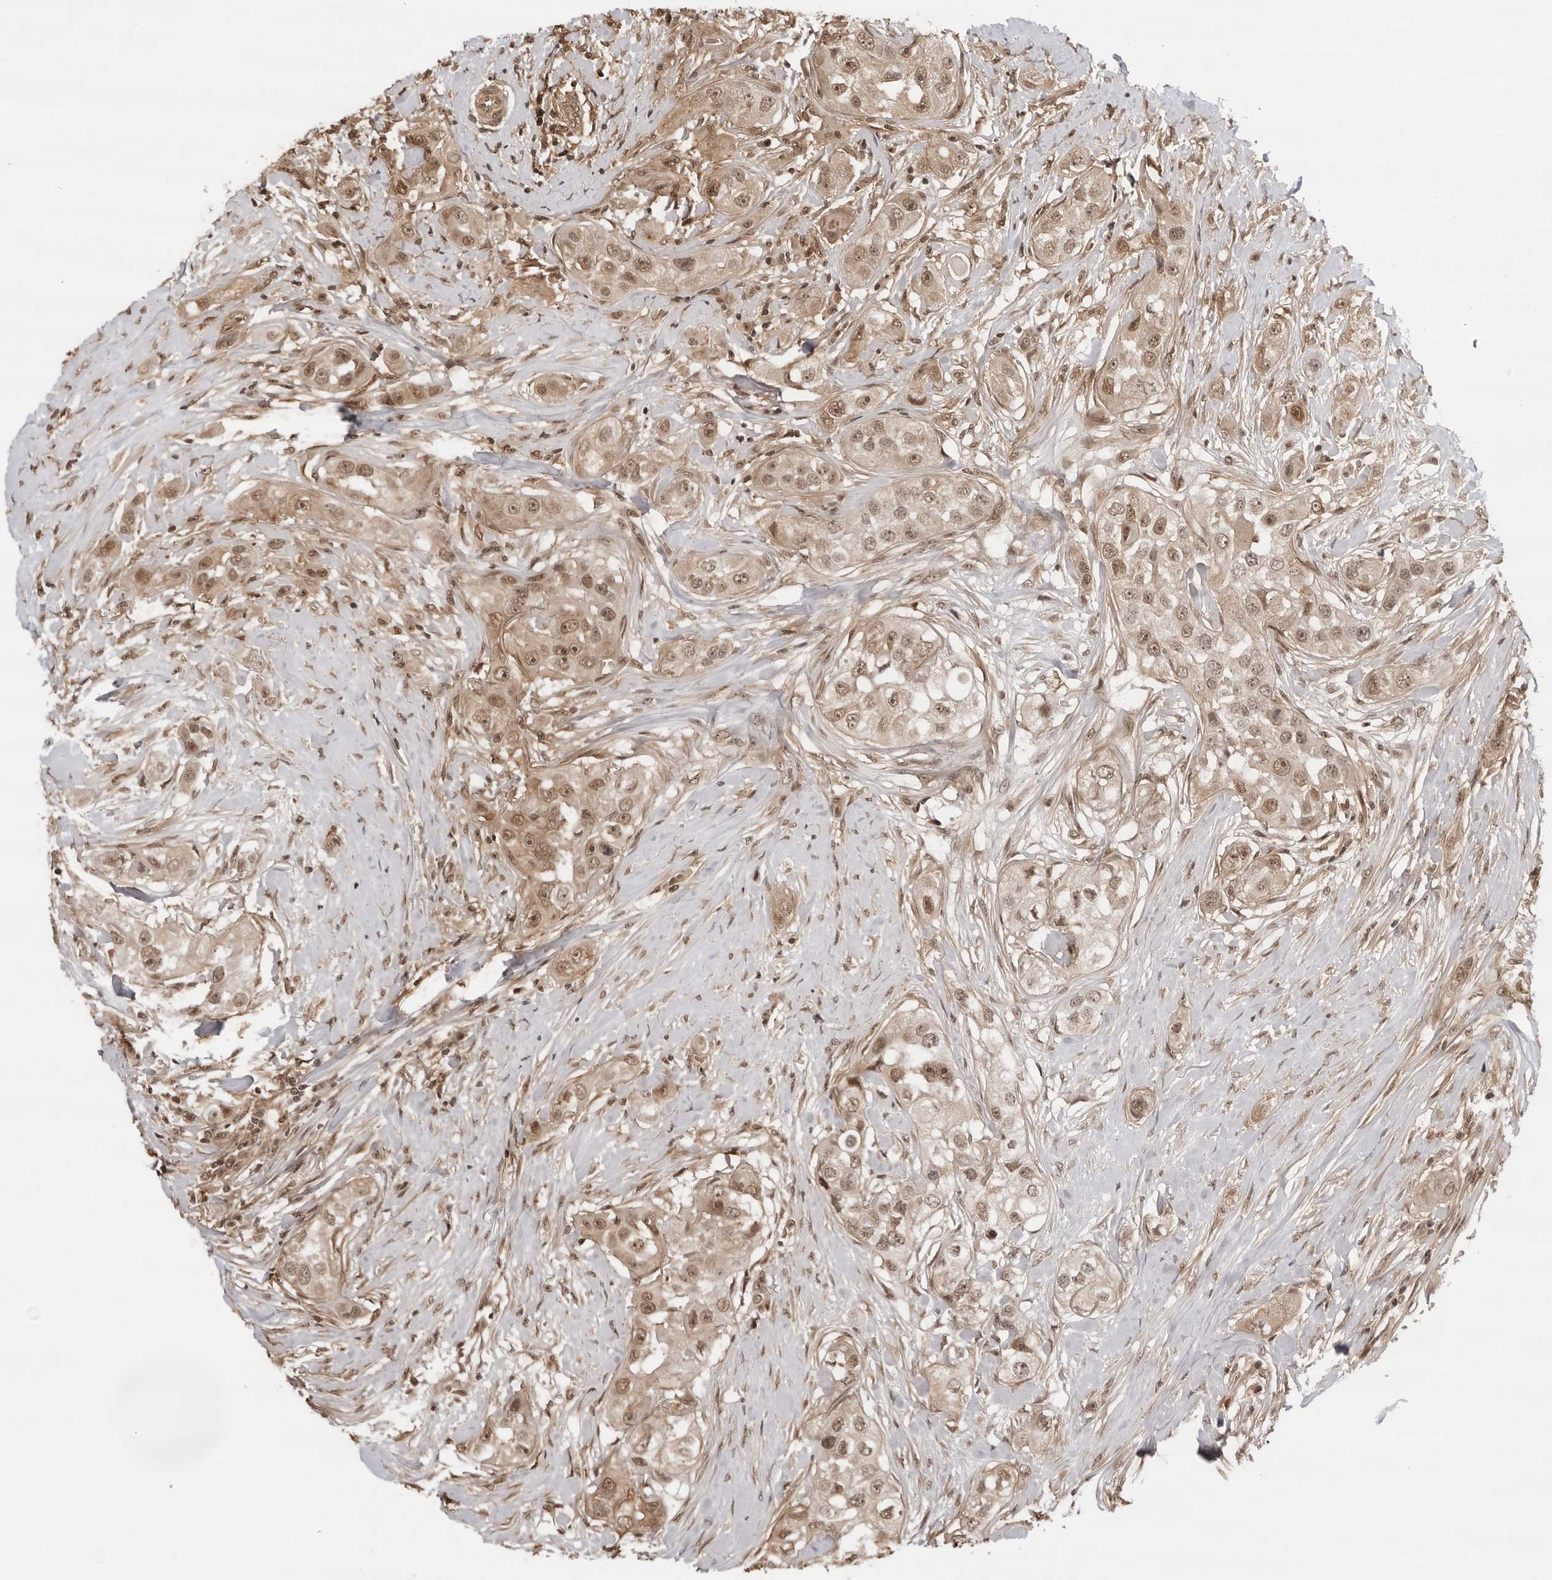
{"staining": {"intensity": "moderate", "quantity": "25%-75%", "location": "nuclear"}, "tissue": "head and neck cancer", "cell_type": "Tumor cells", "image_type": "cancer", "snomed": [{"axis": "morphology", "description": "Normal tissue, NOS"}, {"axis": "morphology", "description": "Squamous cell carcinoma, NOS"}, {"axis": "topography", "description": "Skeletal muscle"}, {"axis": "topography", "description": "Head-Neck"}], "caption": "Protein staining of head and neck cancer tissue exhibits moderate nuclear expression in about 25%-75% of tumor cells.", "gene": "SDE2", "patient": {"sex": "male", "age": 51}}